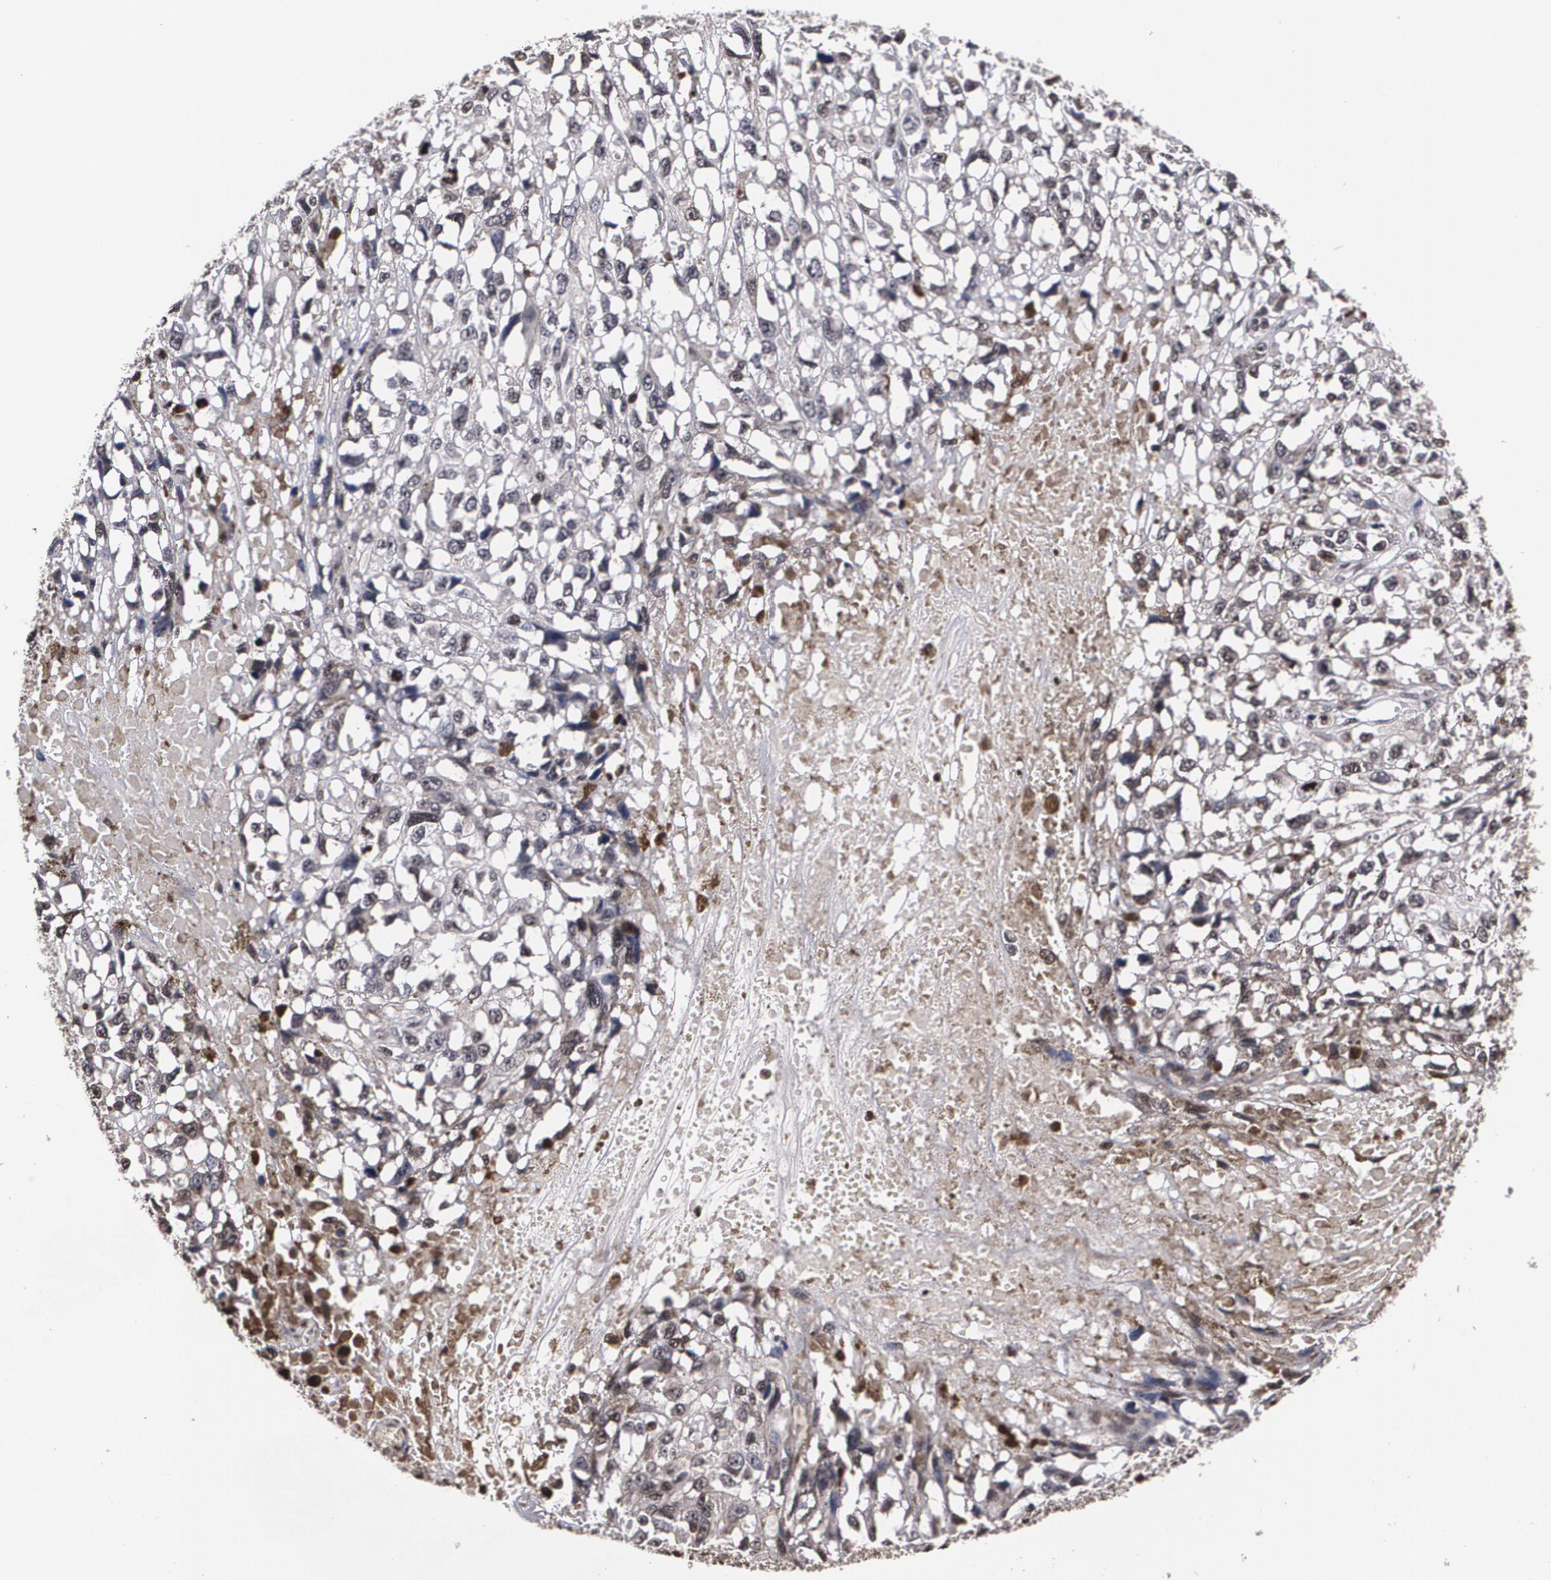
{"staining": {"intensity": "weak", "quantity": "25%-75%", "location": "cytoplasmic/membranous"}, "tissue": "melanoma", "cell_type": "Tumor cells", "image_type": "cancer", "snomed": [{"axis": "morphology", "description": "Malignant melanoma, Metastatic site"}, {"axis": "topography", "description": "Lymph node"}], "caption": "Immunohistochemistry (DAB (3,3'-diaminobenzidine)) staining of malignant melanoma (metastatic site) exhibits weak cytoplasmic/membranous protein expression in approximately 25%-75% of tumor cells.", "gene": "MVP", "patient": {"sex": "male", "age": 59}}